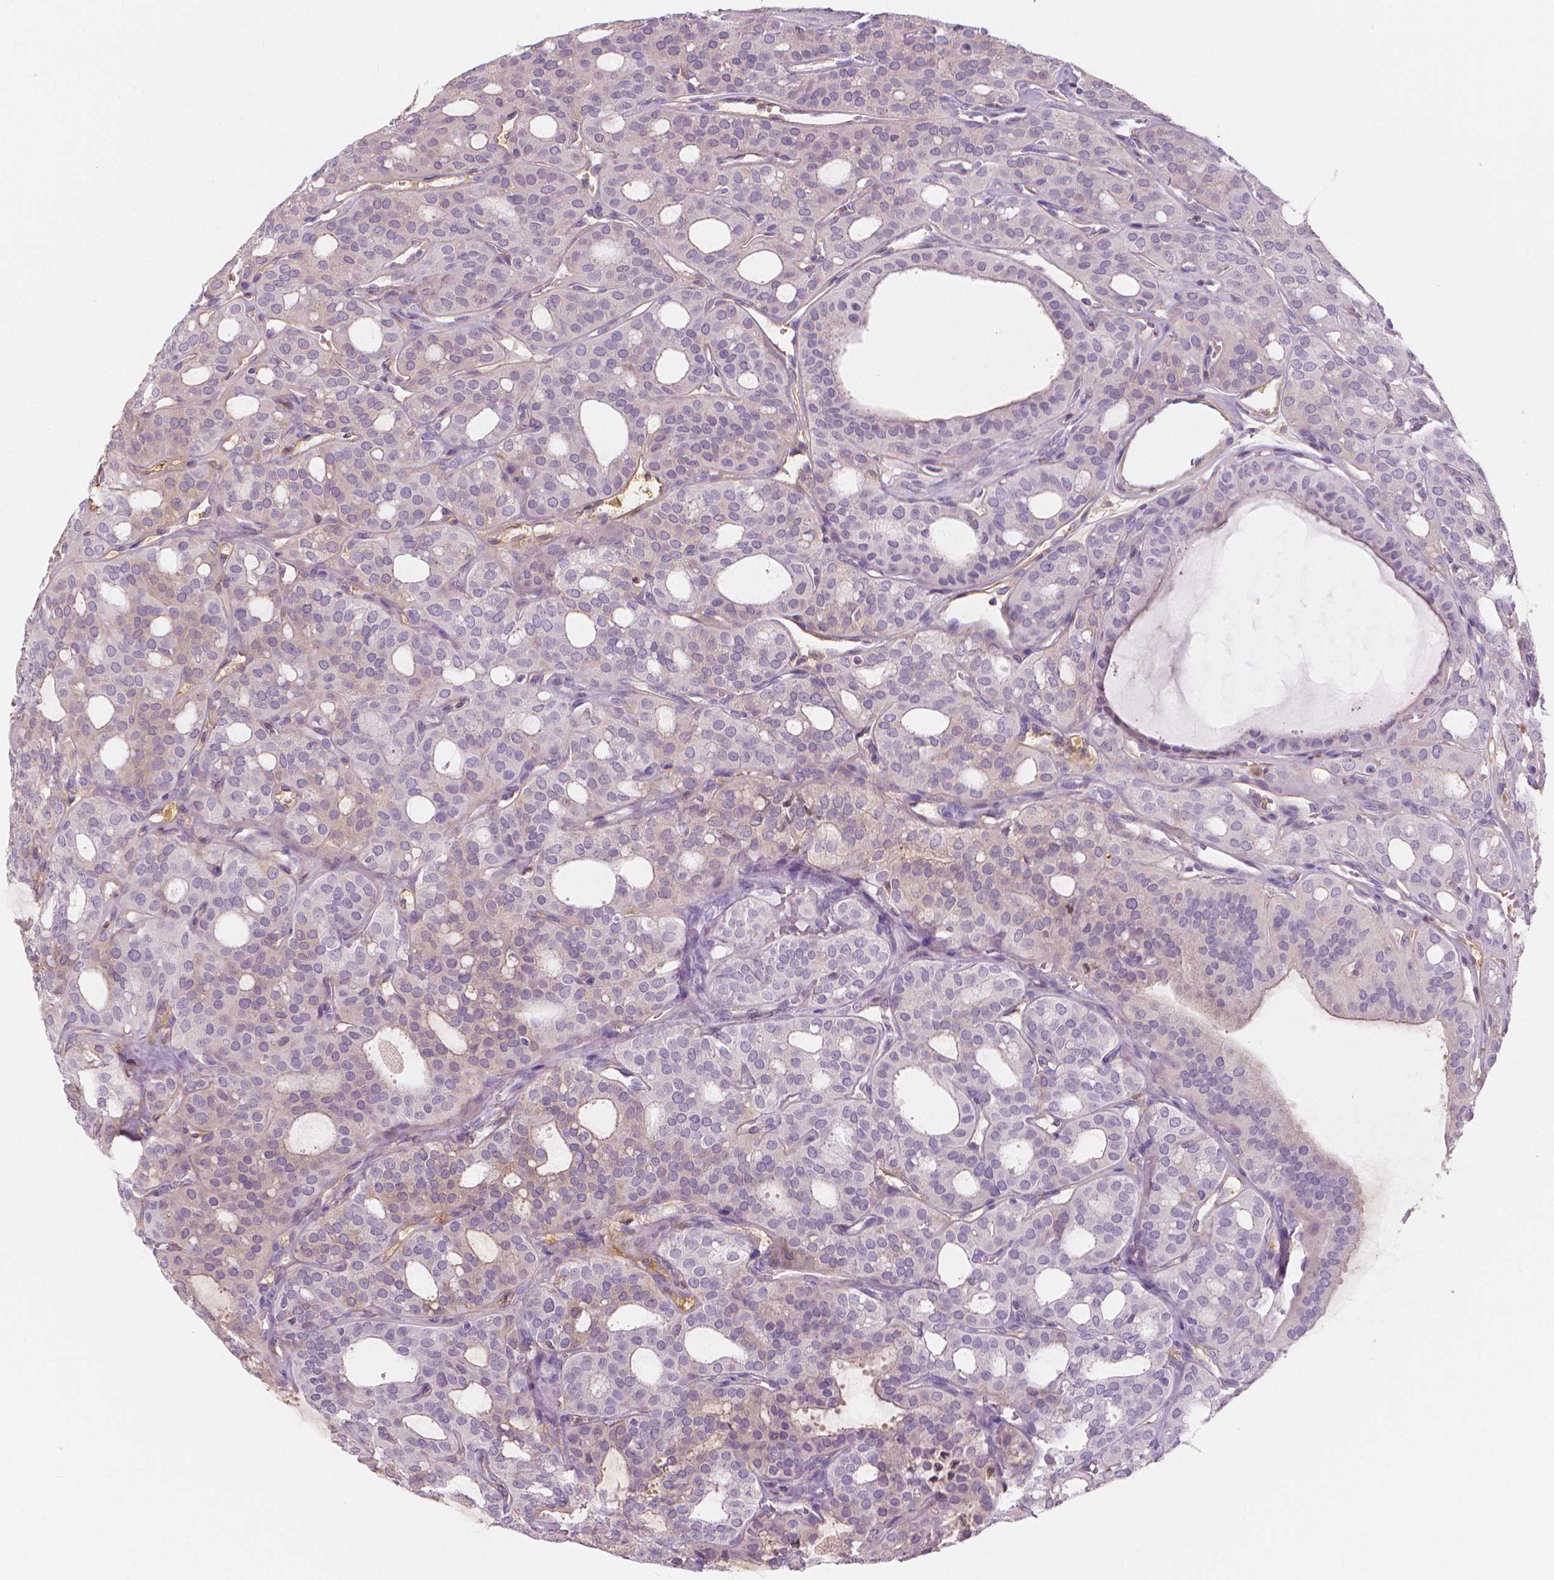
{"staining": {"intensity": "negative", "quantity": "none", "location": "none"}, "tissue": "thyroid cancer", "cell_type": "Tumor cells", "image_type": "cancer", "snomed": [{"axis": "morphology", "description": "Follicular adenoma carcinoma, NOS"}, {"axis": "topography", "description": "Thyroid gland"}], "caption": "The photomicrograph displays no significant staining in tumor cells of thyroid cancer (follicular adenoma carcinoma). The staining is performed using DAB (3,3'-diaminobenzidine) brown chromogen with nuclei counter-stained in using hematoxylin.", "gene": "APOA4", "patient": {"sex": "male", "age": 75}}